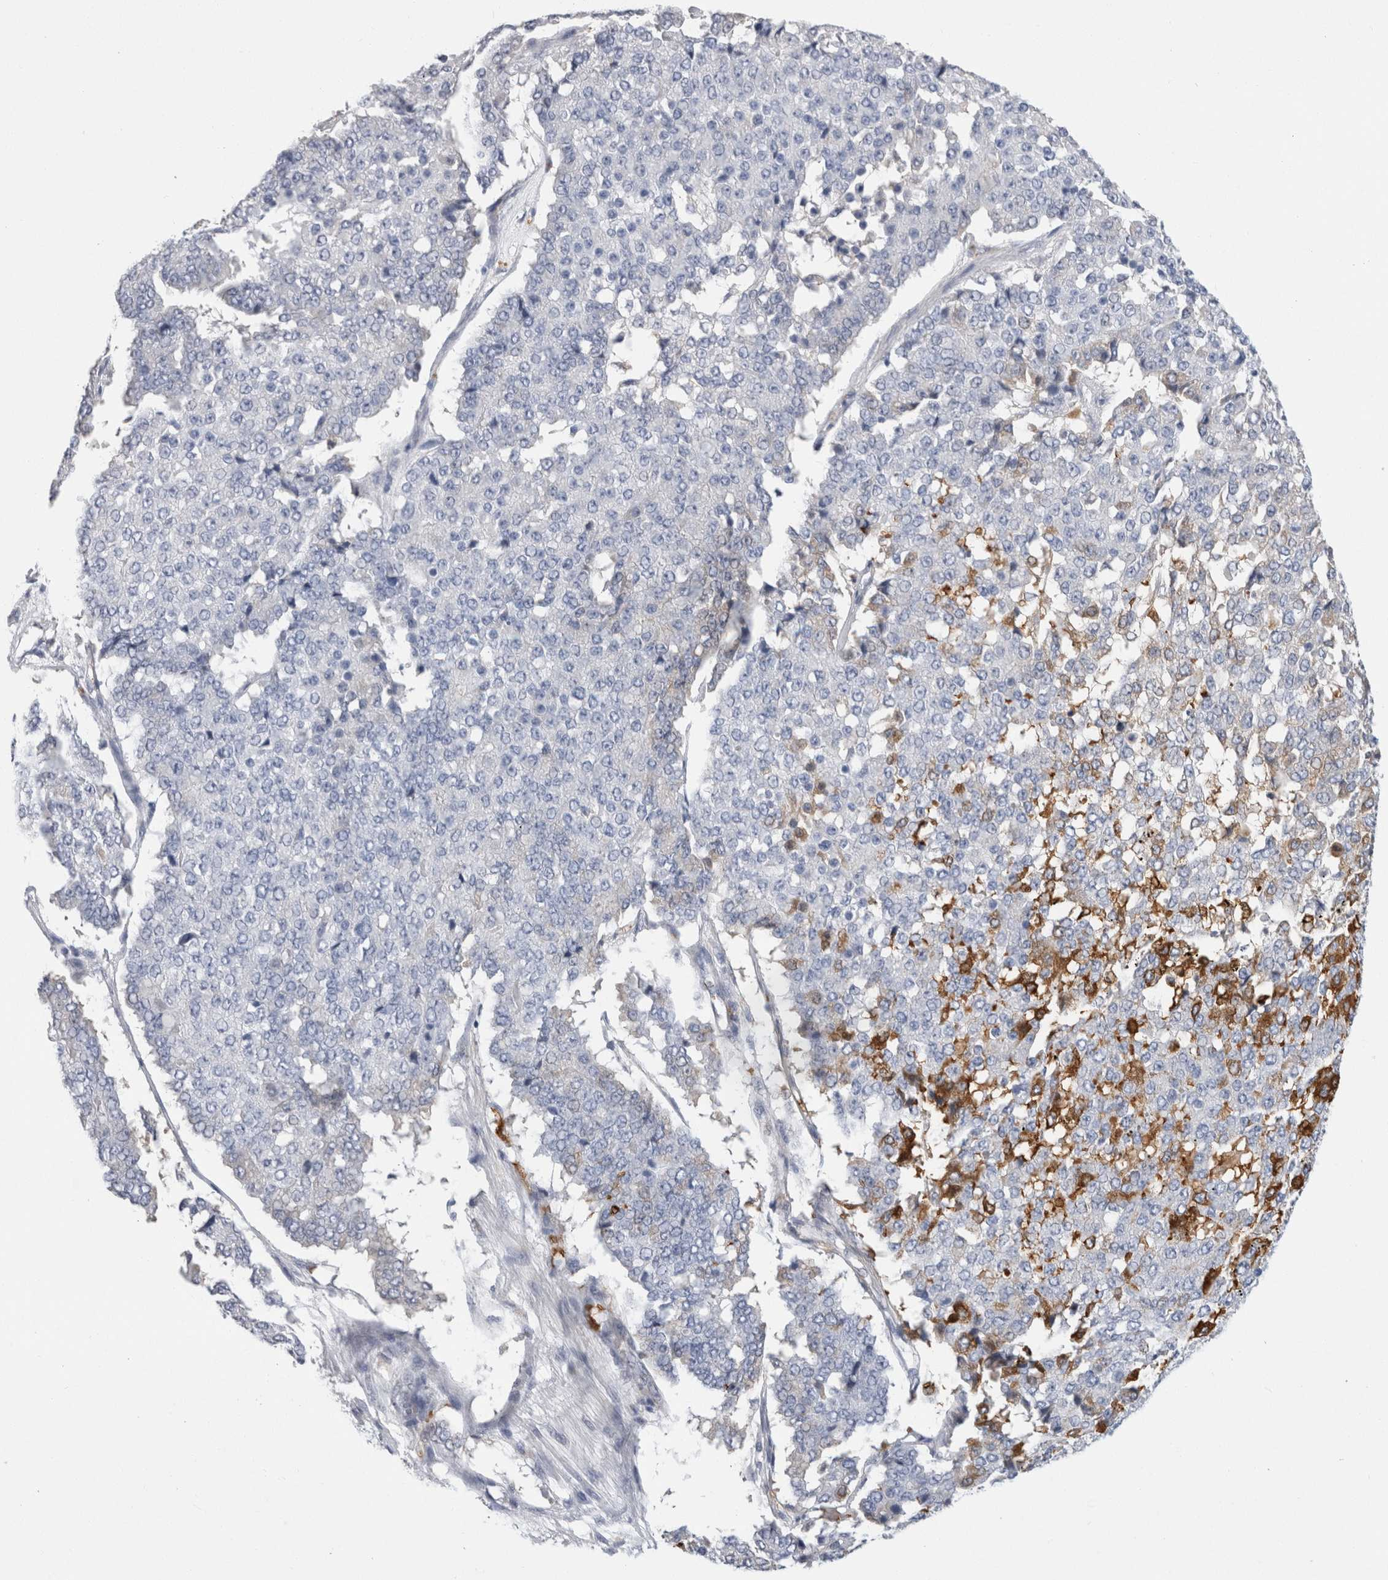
{"staining": {"intensity": "negative", "quantity": "none", "location": "none"}, "tissue": "pancreatic cancer", "cell_type": "Tumor cells", "image_type": "cancer", "snomed": [{"axis": "morphology", "description": "Adenocarcinoma, NOS"}, {"axis": "topography", "description": "Pancreas"}], "caption": "Adenocarcinoma (pancreatic) was stained to show a protein in brown. There is no significant expression in tumor cells.", "gene": "CA1", "patient": {"sex": "male", "age": 50}}